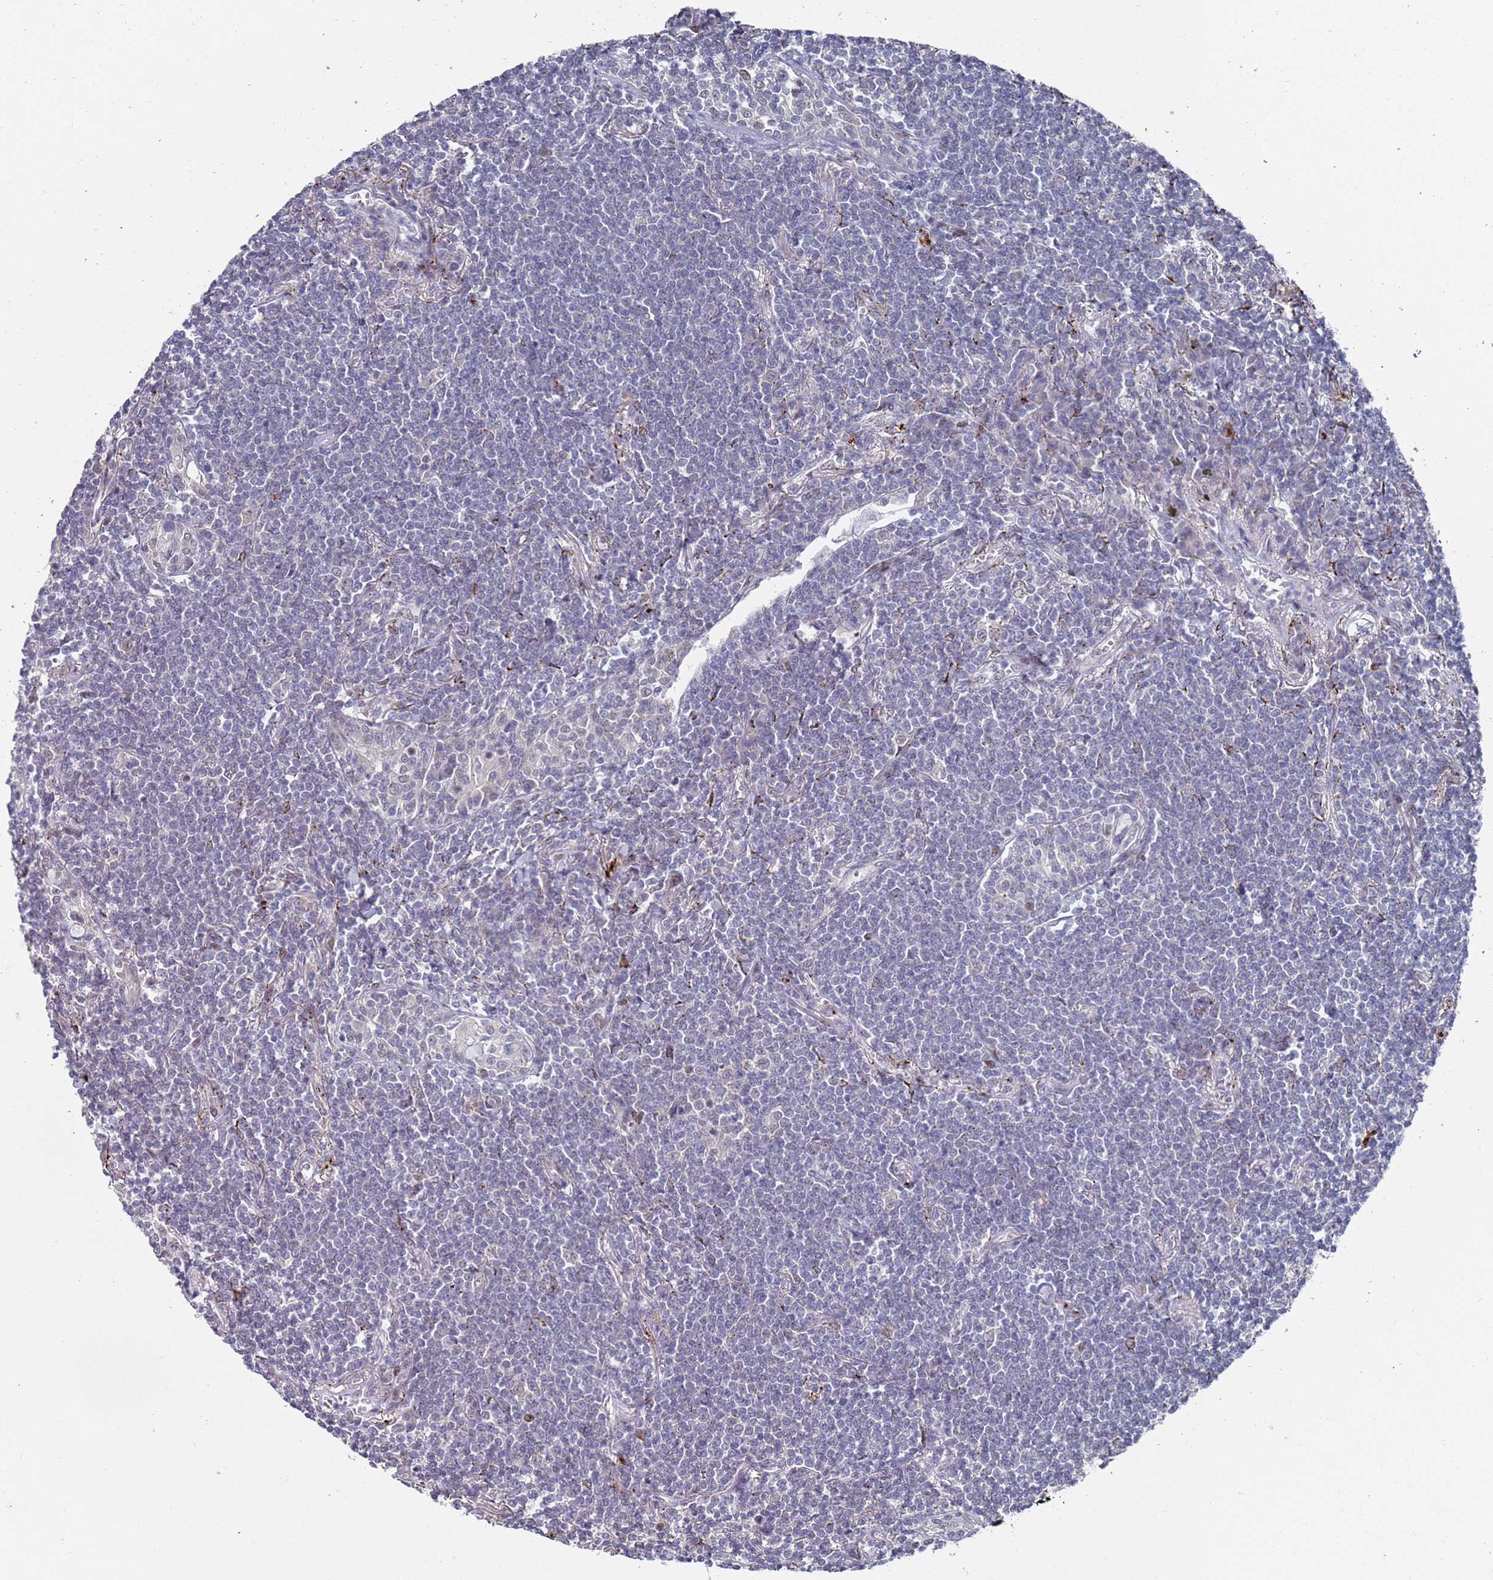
{"staining": {"intensity": "negative", "quantity": "none", "location": "none"}, "tissue": "lymphoma", "cell_type": "Tumor cells", "image_type": "cancer", "snomed": [{"axis": "morphology", "description": "Malignant lymphoma, non-Hodgkin's type, Low grade"}, {"axis": "topography", "description": "Lung"}], "caption": "Tumor cells show no significant positivity in low-grade malignant lymphoma, non-Hodgkin's type.", "gene": "COPS6", "patient": {"sex": "female", "age": 71}}